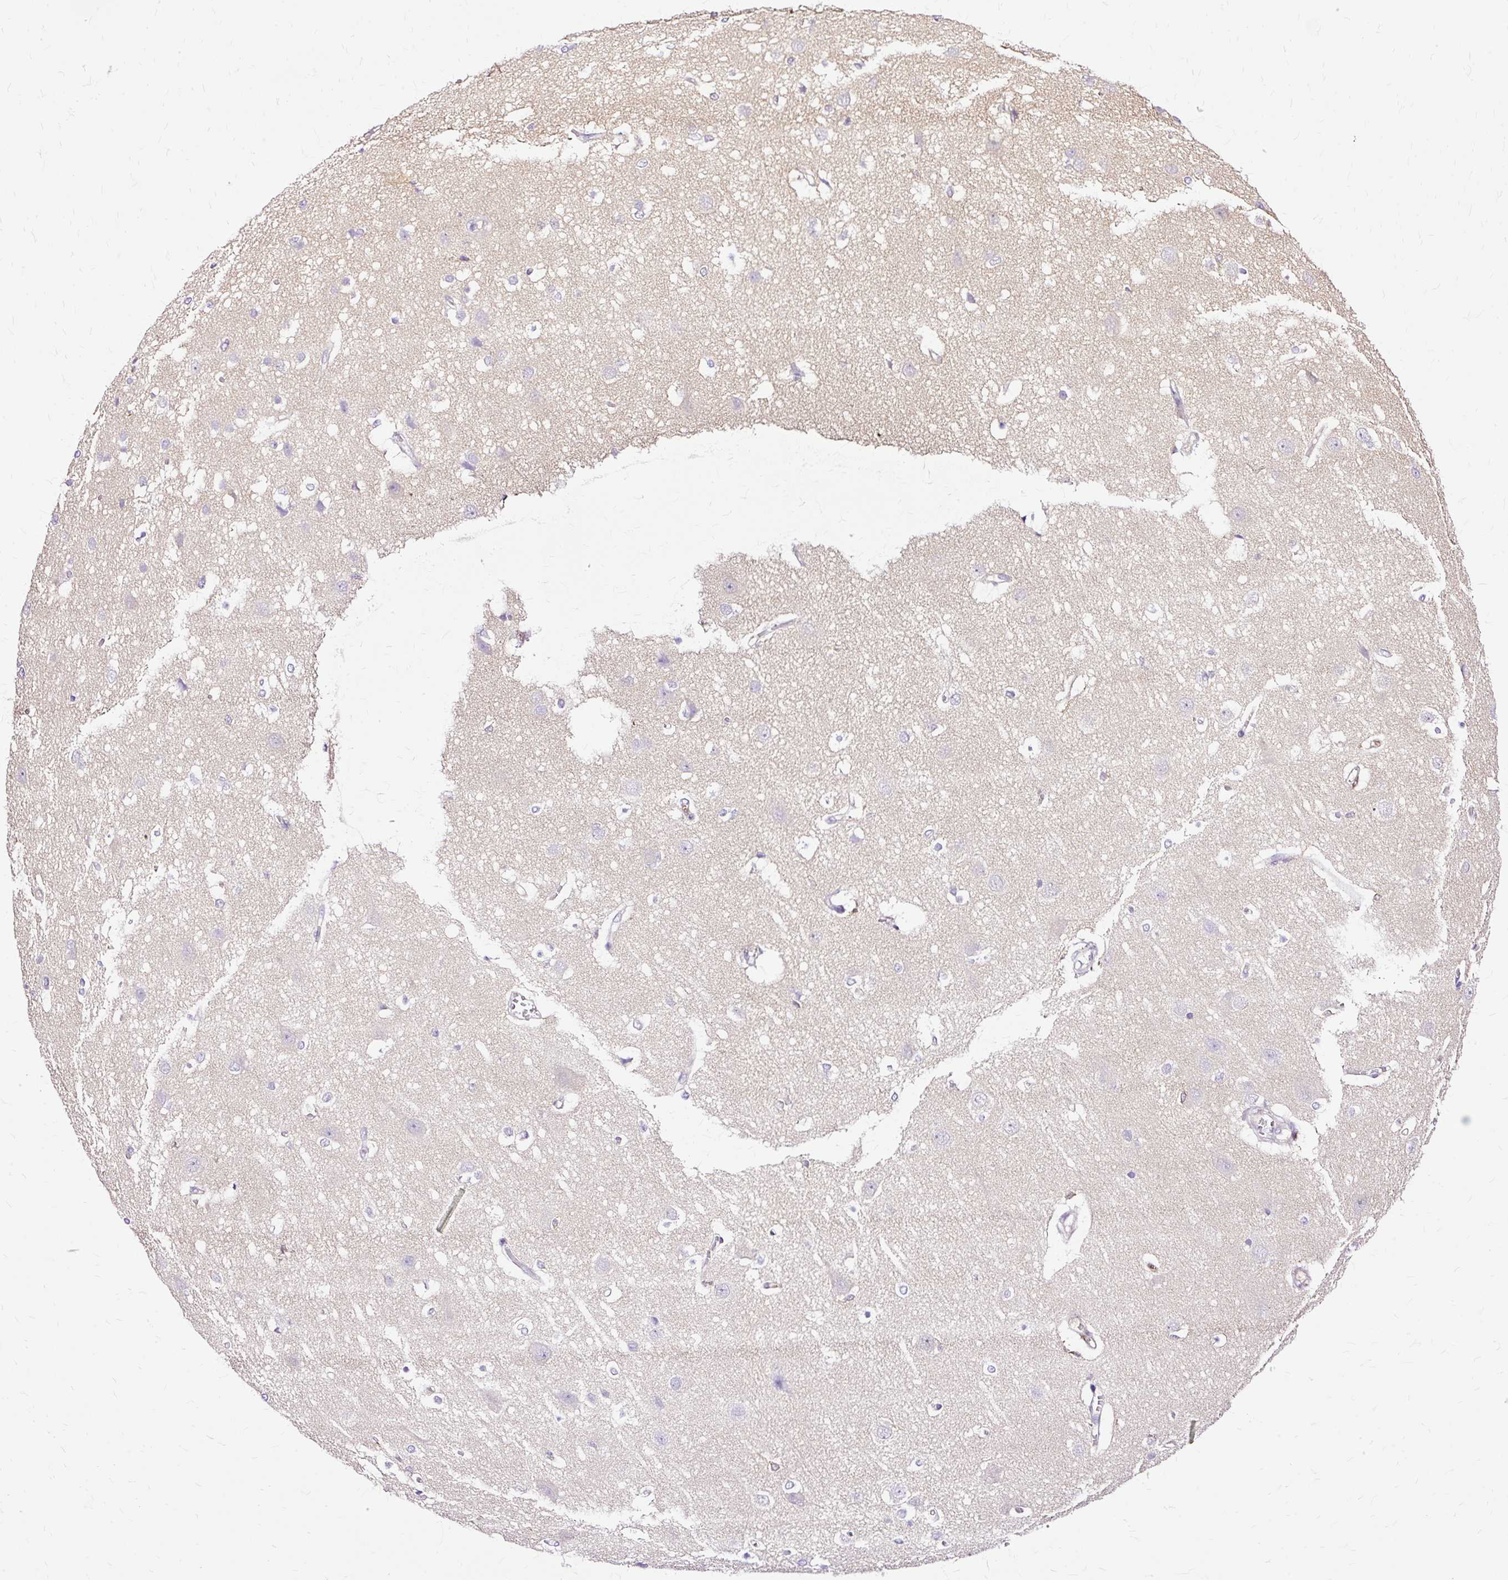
{"staining": {"intensity": "negative", "quantity": "none", "location": "none"}, "tissue": "cerebral cortex", "cell_type": "Endothelial cells", "image_type": "normal", "snomed": [{"axis": "morphology", "description": "Normal tissue, NOS"}, {"axis": "topography", "description": "Cerebral cortex"}], "caption": "This is an immunohistochemistry (IHC) image of unremarkable human cerebral cortex. There is no positivity in endothelial cells.", "gene": "TWF2", "patient": {"sex": "male", "age": 37}}